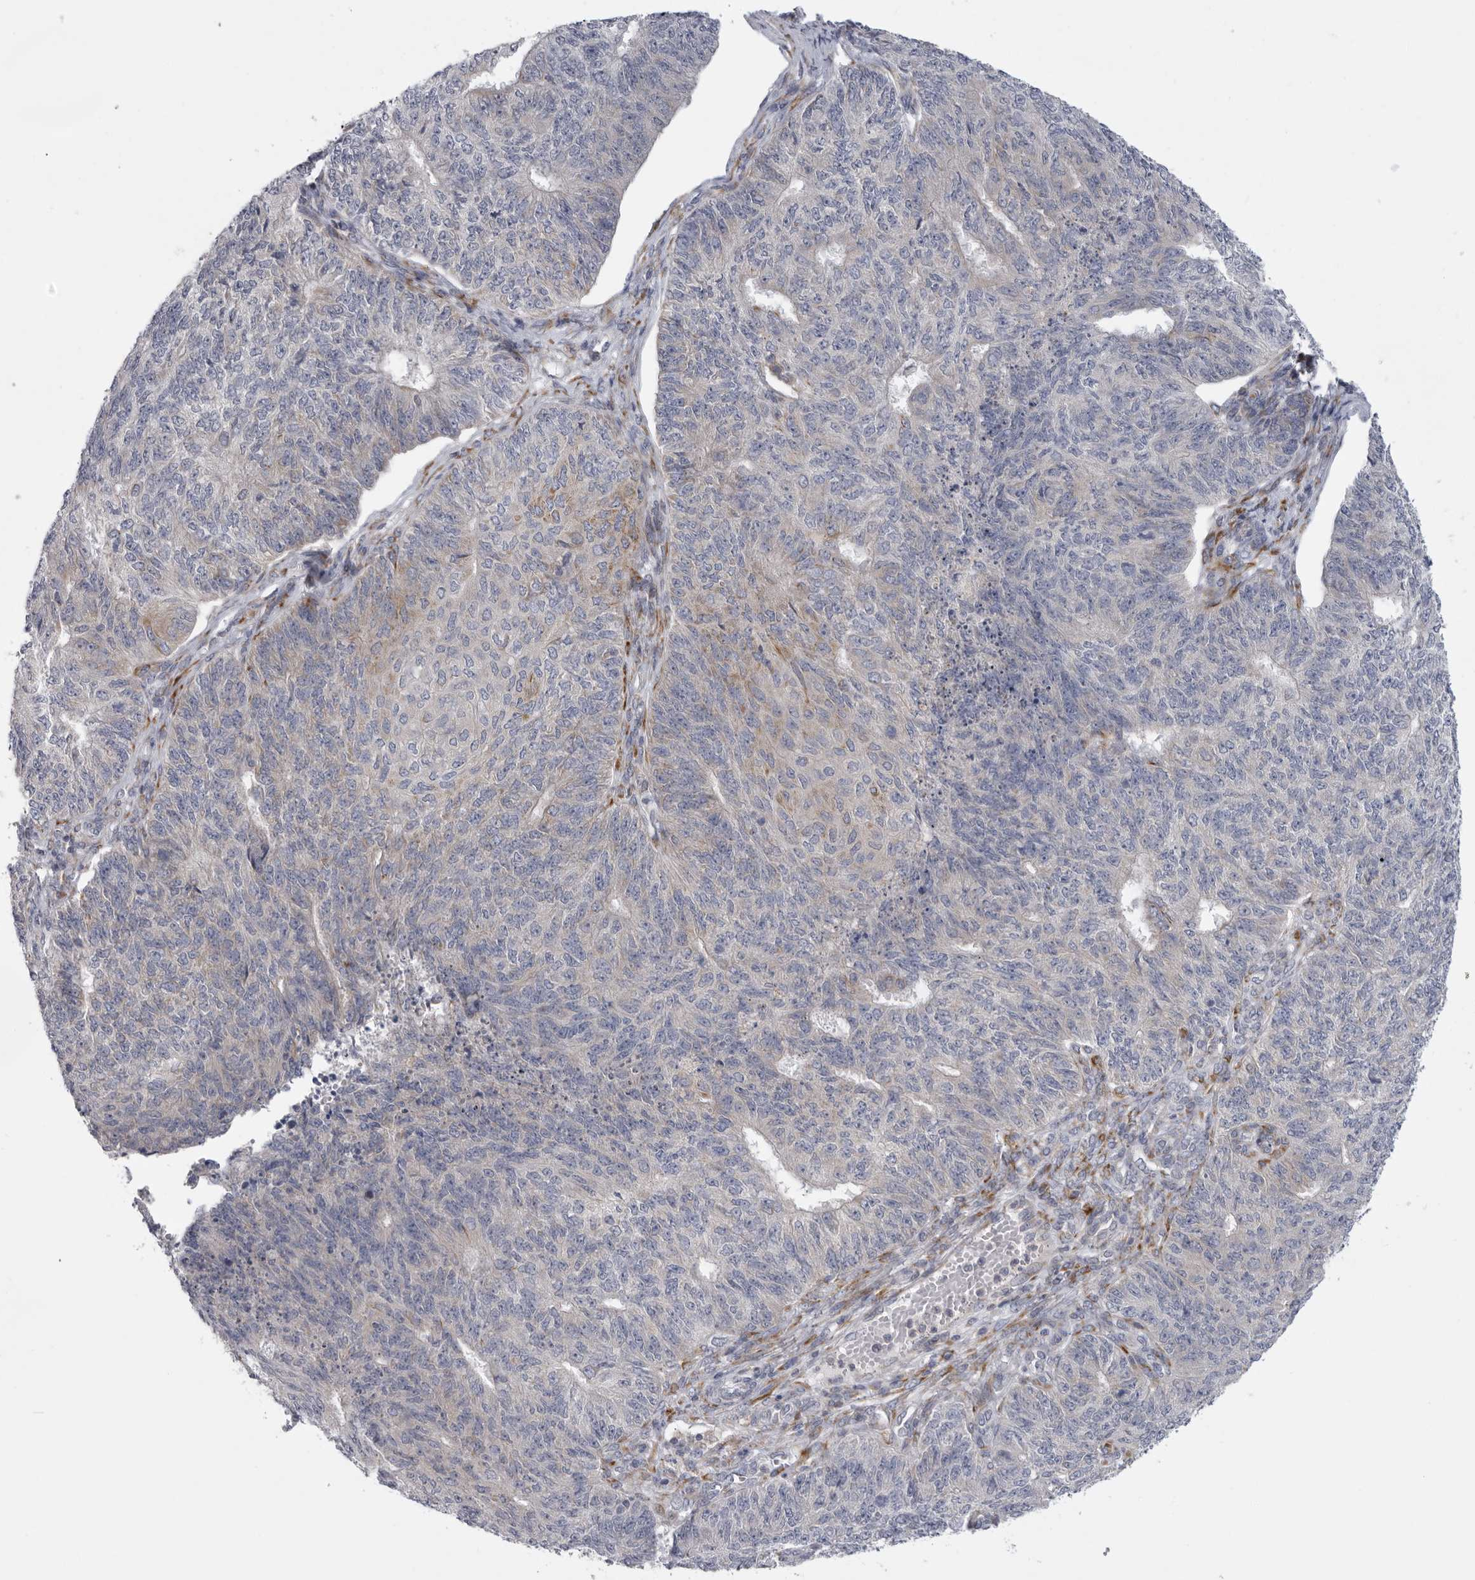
{"staining": {"intensity": "weak", "quantity": "<25%", "location": "cytoplasmic/membranous"}, "tissue": "endometrial cancer", "cell_type": "Tumor cells", "image_type": "cancer", "snomed": [{"axis": "morphology", "description": "Adenocarcinoma, NOS"}, {"axis": "topography", "description": "Endometrium"}], "caption": "Photomicrograph shows no significant protein positivity in tumor cells of endometrial cancer.", "gene": "USP24", "patient": {"sex": "female", "age": 32}}